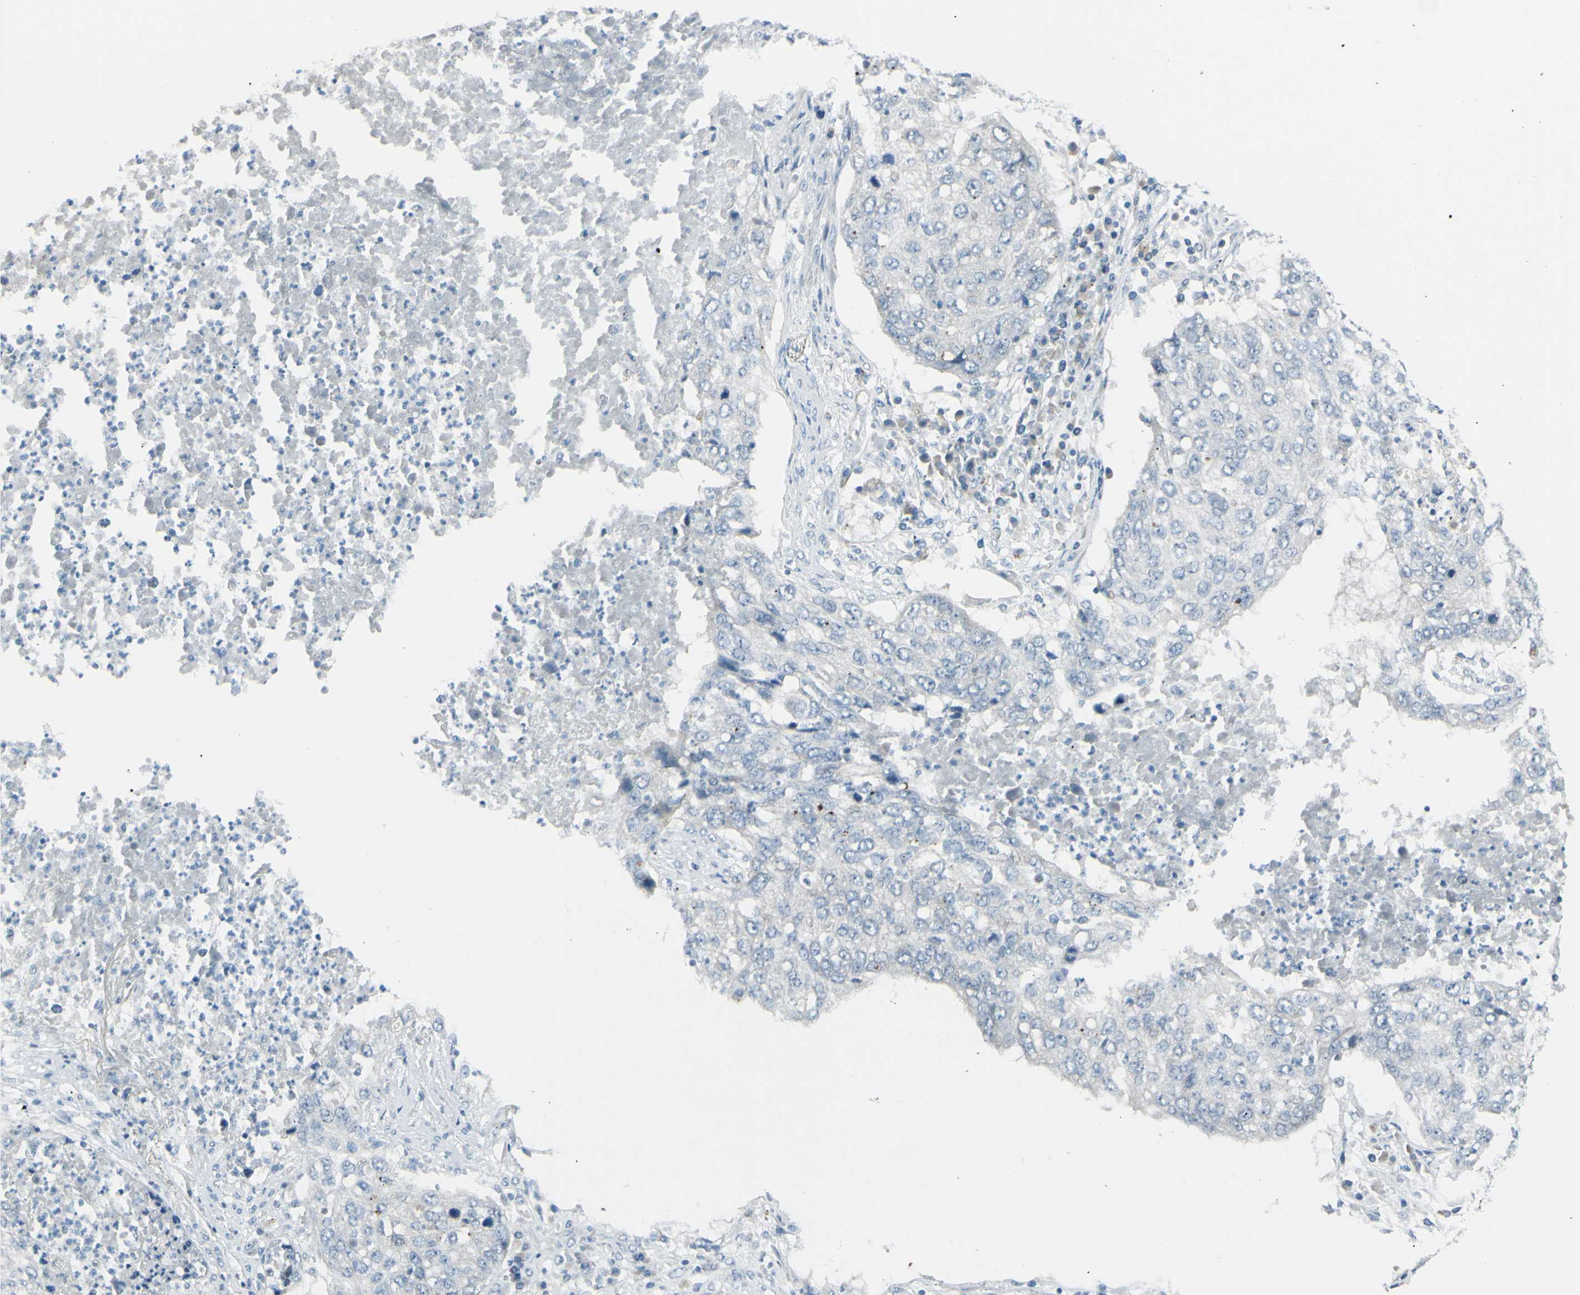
{"staining": {"intensity": "negative", "quantity": "none", "location": "none"}, "tissue": "lung cancer", "cell_type": "Tumor cells", "image_type": "cancer", "snomed": [{"axis": "morphology", "description": "Squamous cell carcinoma, NOS"}, {"axis": "topography", "description": "Lung"}], "caption": "Immunohistochemistry (IHC) of human lung cancer (squamous cell carcinoma) reveals no positivity in tumor cells. The staining is performed using DAB (3,3'-diaminobenzidine) brown chromogen with nuclei counter-stained in using hematoxylin.", "gene": "GPR34", "patient": {"sex": "female", "age": 63}}